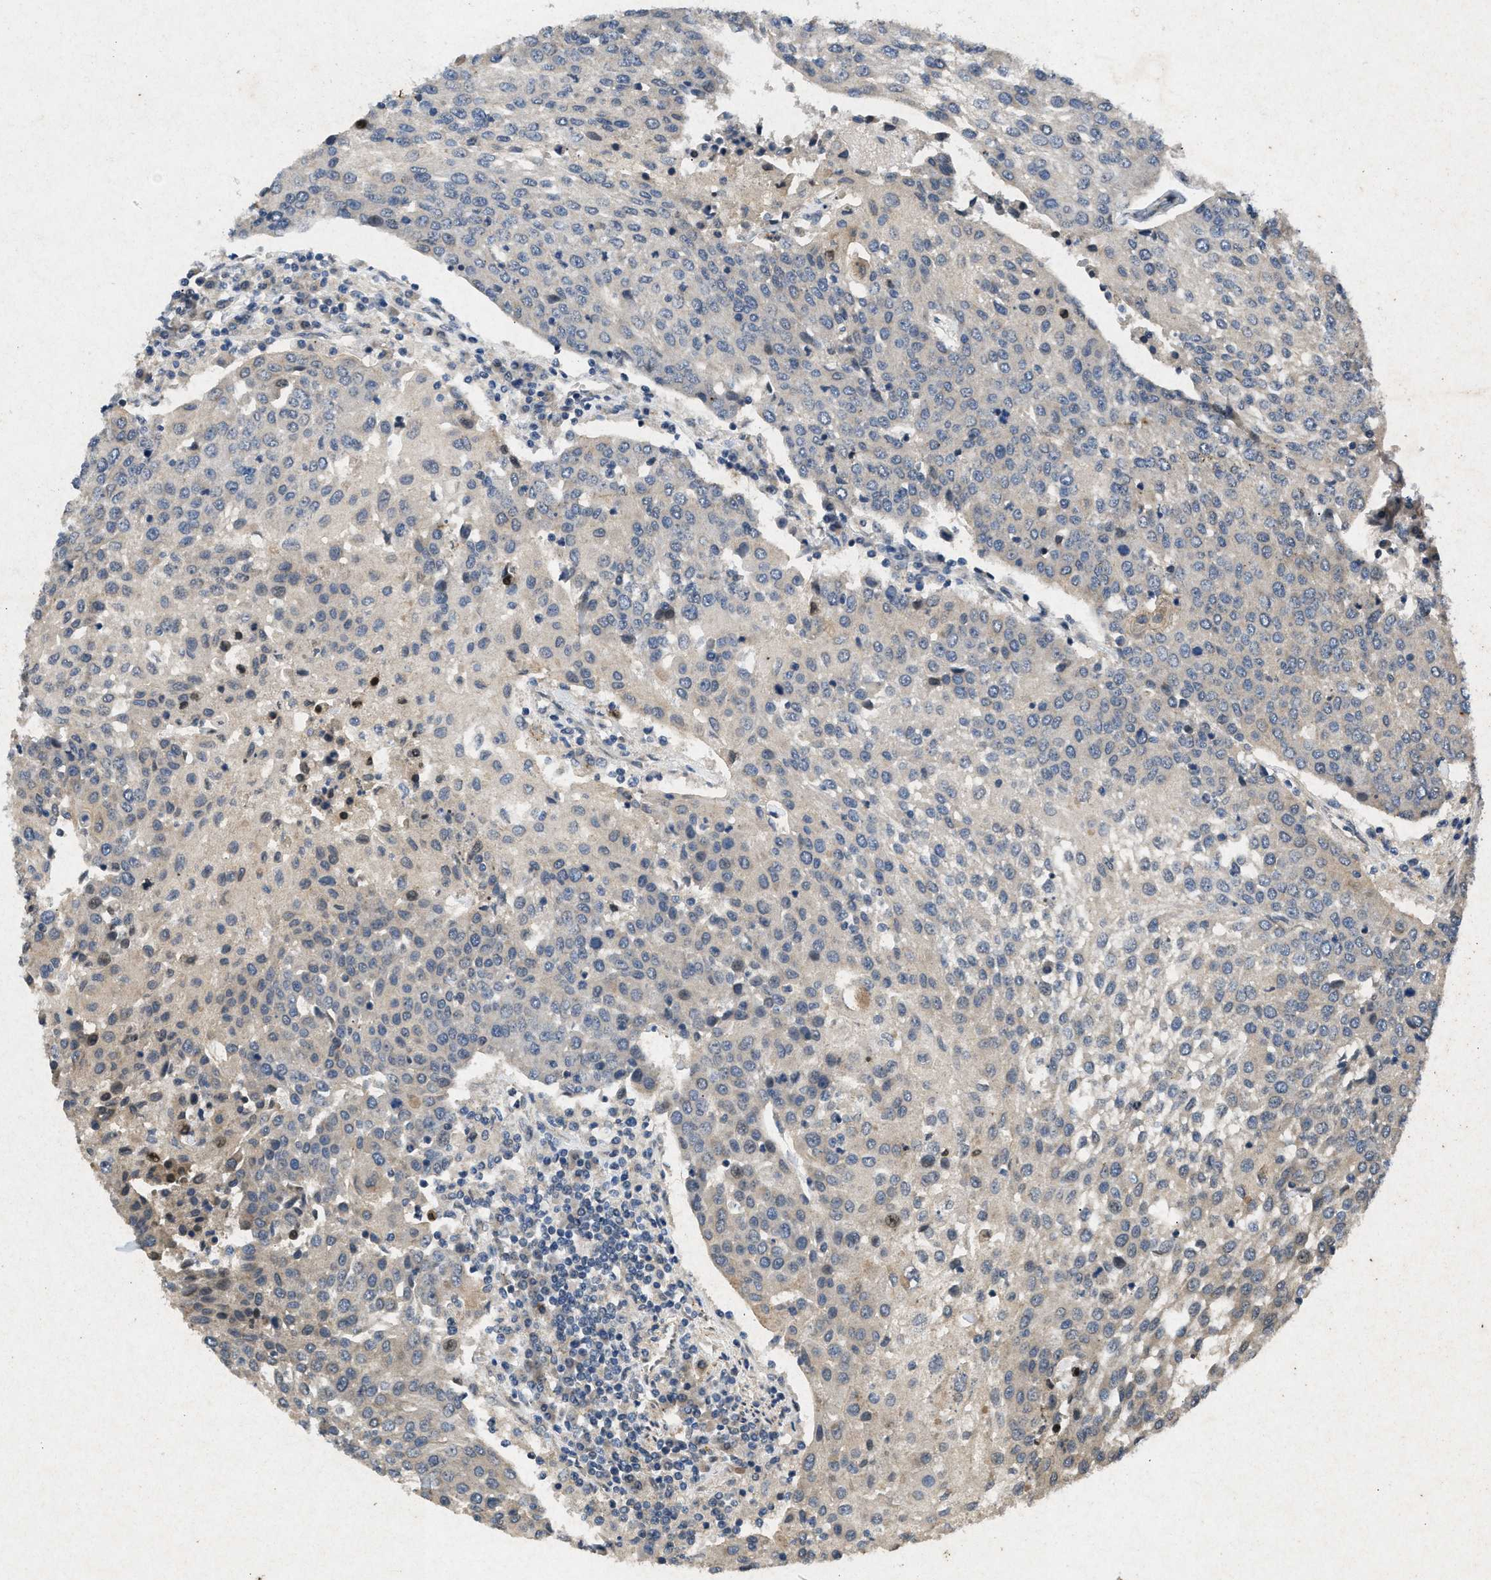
{"staining": {"intensity": "negative", "quantity": "none", "location": "none"}, "tissue": "urothelial cancer", "cell_type": "Tumor cells", "image_type": "cancer", "snomed": [{"axis": "morphology", "description": "Urothelial carcinoma, High grade"}, {"axis": "topography", "description": "Urinary bladder"}], "caption": "Tumor cells show no significant positivity in urothelial cancer.", "gene": "PRKG2", "patient": {"sex": "female", "age": 85}}